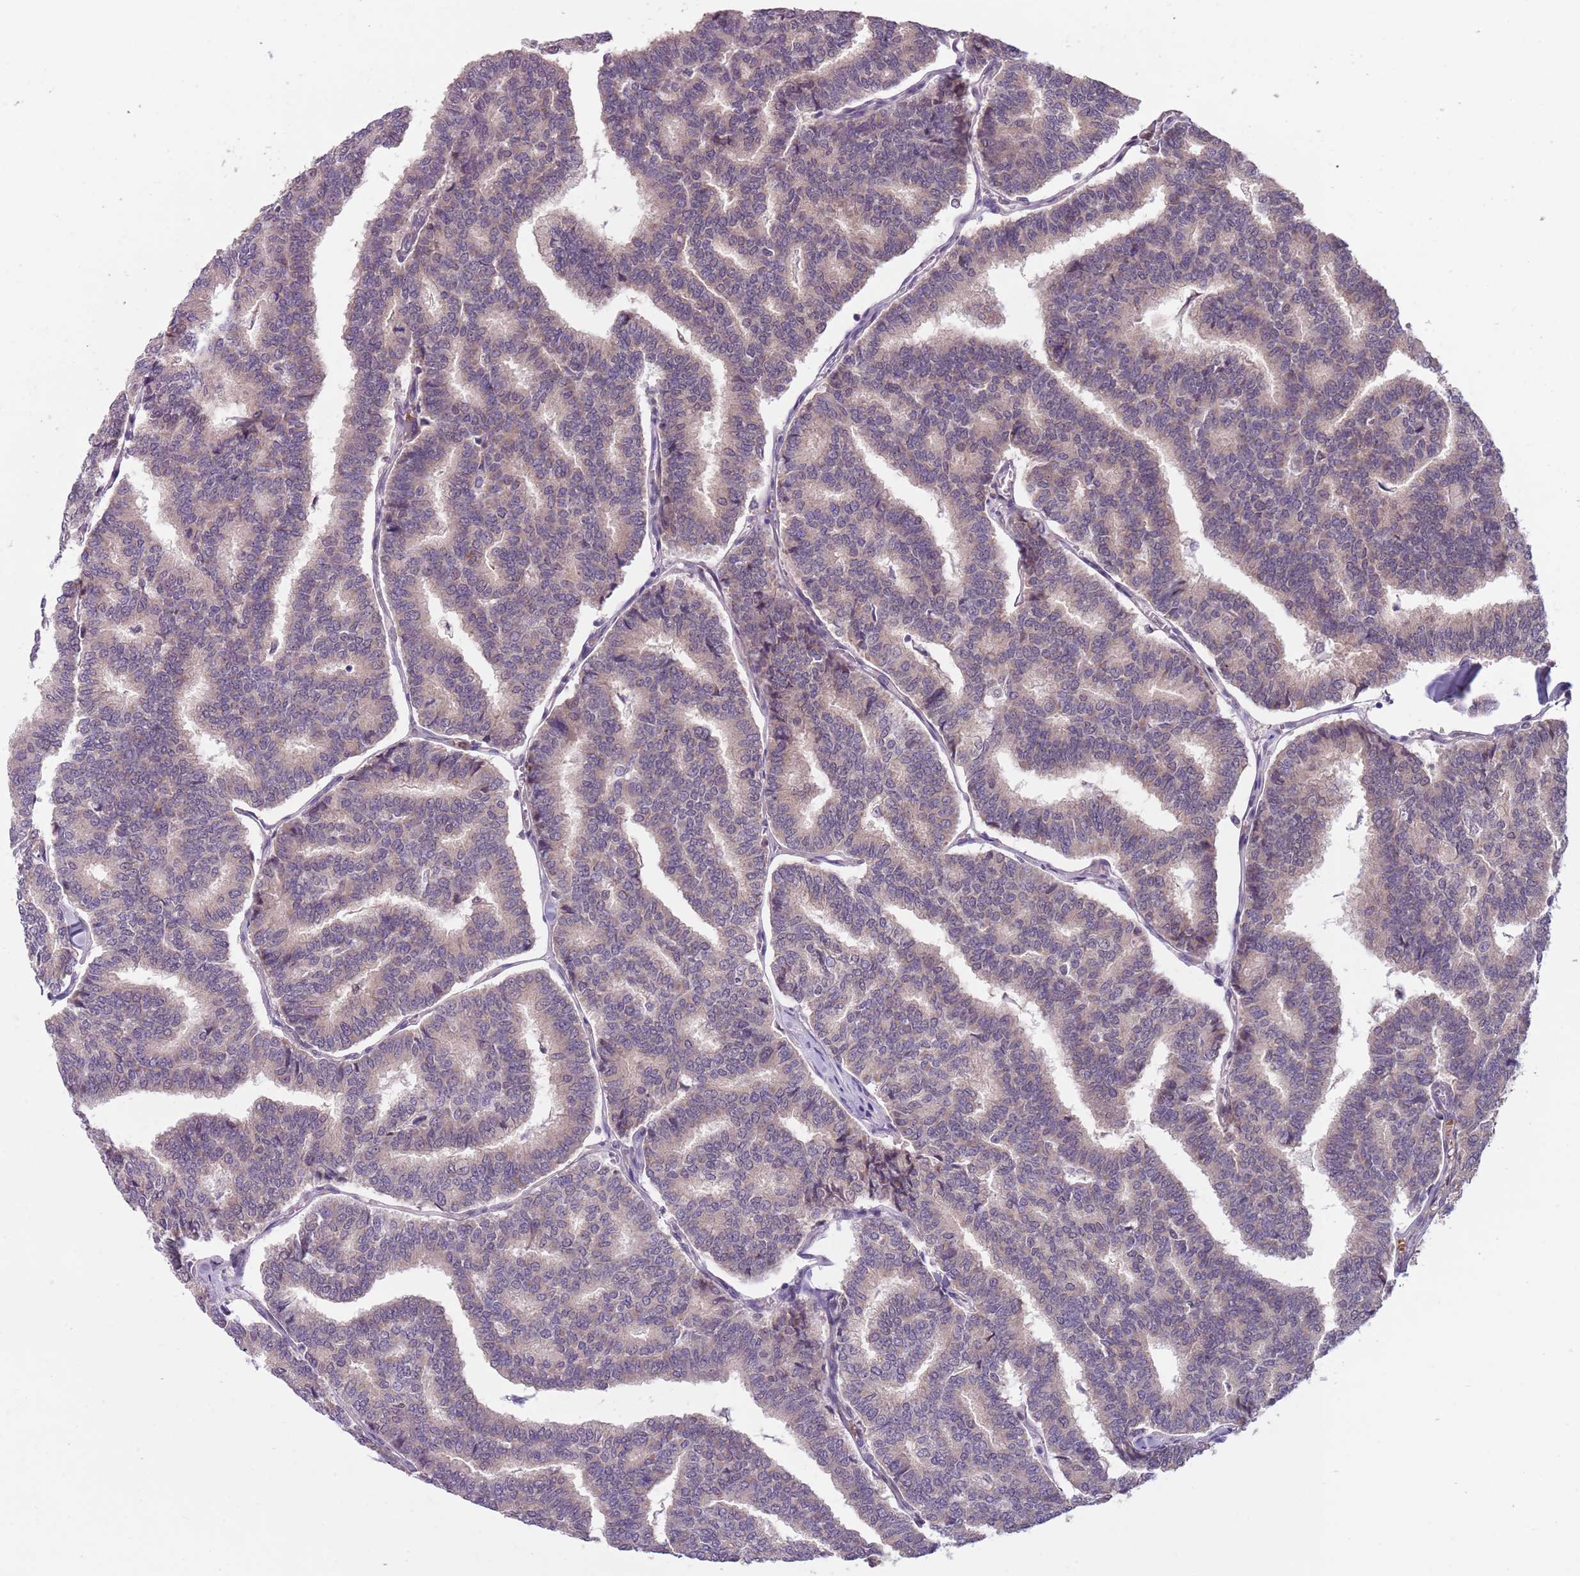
{"staining": {"intensity": "negative", "quantity": "none", "location": "none"}, "tissue": "thyroid cancer", "cell_type": "Tumor cells", "image_type": "cancer", "snomed": [{"axis": "morphology", "description": "Papillary adenocarcinoma, NOS"}, {"axis": "topography", "description": "Thyroid gland"}], "caption": "An image of thyroid cancer stained for a protein displays no brown staining in tumor cells. Brightfield microscopy of IHC stained with DAB (brown) and hematoxylin (blue), captured at high magnification.", "gene": "ADCY7", "patient": {"sex": "female", "age": 35}}